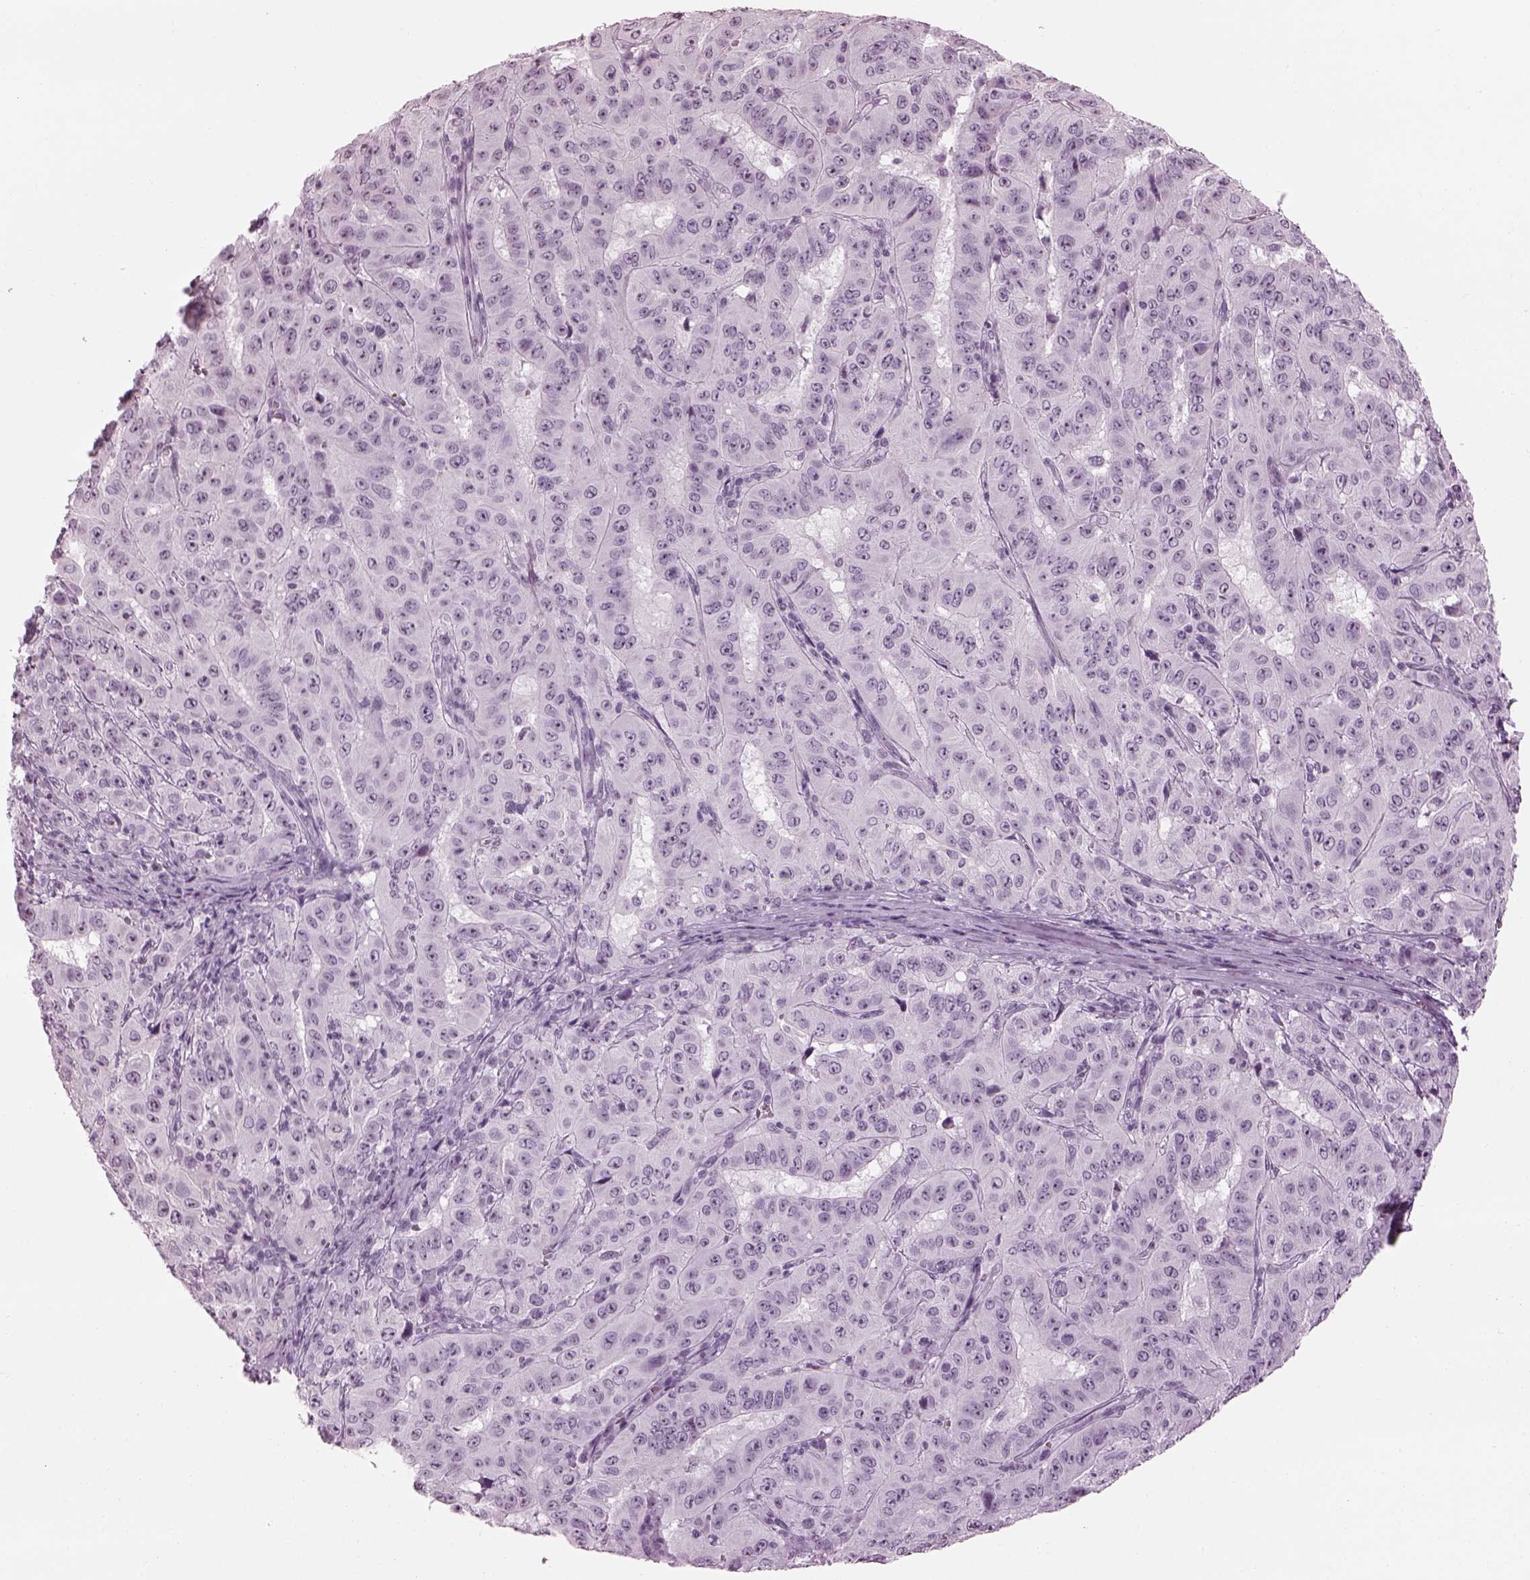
{"staining": {"intensity": "negative", "quantity": "none", "location": "none"}, "tissue": "pancreatic cancer", "cell_type": "Tumor cells", "image_type": "cancer", "snomed": [{"axis": "morphology", "description": "Adenocarcinoma, NOS"}, {"axis": "topography", "description": "Pancreas"}], "caption": "Immunohistochemistry photomicrograph of pancreatic cancer stained for a protein (brown), which demonstrates no staining in tumor cells.", "gene": "ADGRG2", "patient": {"sex": "male", "age": 63}}